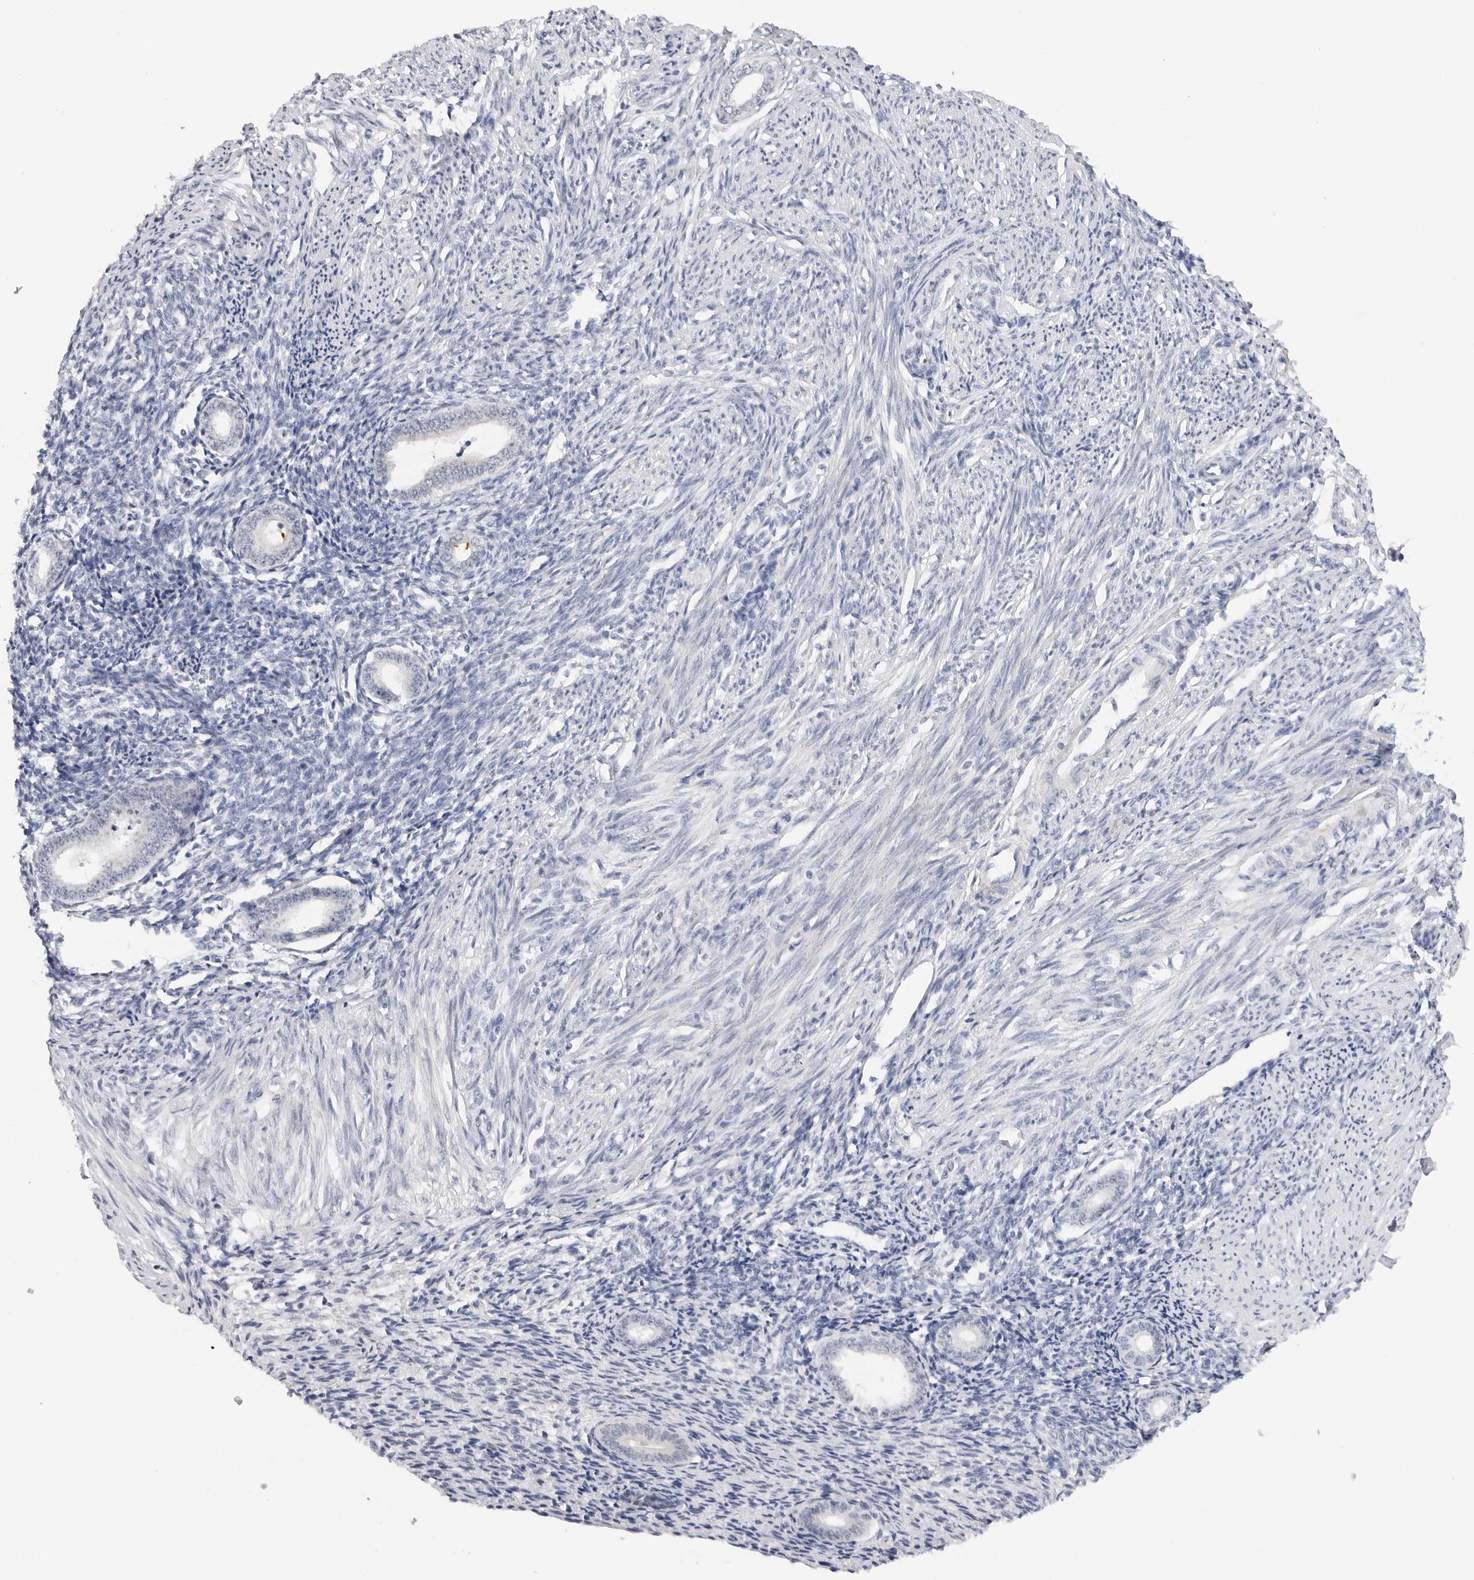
{"staining": {"intensity": "negative", "quantity": "none", "location": "none"}, "tissue": "endometrium", "cell_type": "Cells in endometrial stroma", "image_type": "normal", "snomed": [{"axis": "morphology", "description": "Normal tissue, NOS"}, {"axis": "topography", "description": "Endometrium"}], "caption": "The image reveals no significant positivity in cells in endometrial stroma of endometrium. The staining was performed using DAB (3,3'-diaminobenzidine) to visualize the protein expression in brown, while the nuclei were stained in blue with hematoxylin (Magnification: 20x).", "gene": "MAP2K5", "patient": {"sex": "female", "age": 56}}